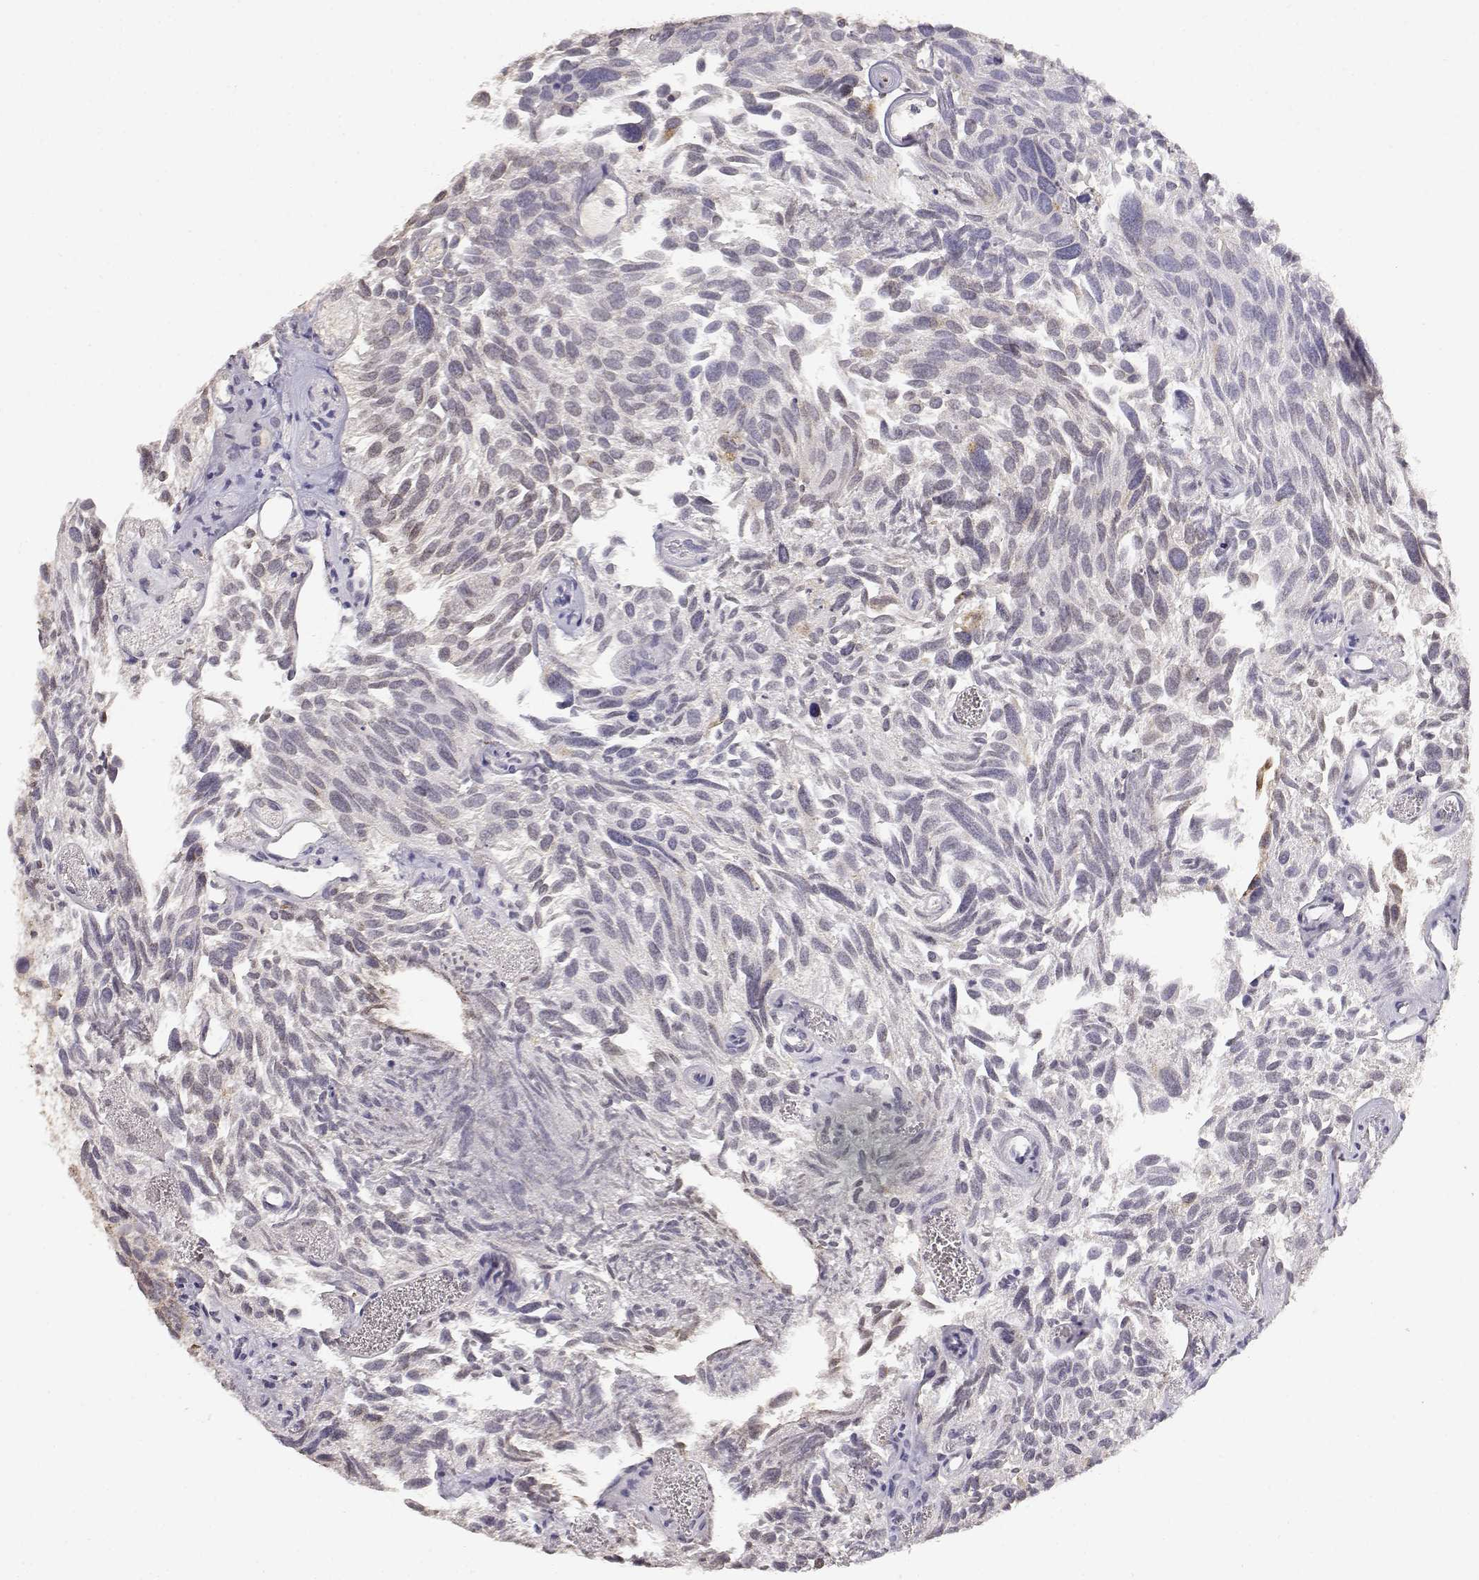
{"staining": {"intensity": "negative", "quantity": "none", "location": "none"}, "tissue": "urothelial cancer", "cell_type": "Tumor cells", "image_type": "cancer", "snomed": [{"axis": "morphology", "description": "Urothelial carcinoma, Low grade"}, {"axis": "topography", "description": "Urinary bladder"}], "caption": "High magnification brightfield microscopy of low-grade urothelial carcinoma stained with DAB (3,3'-diaminobenzidine) (brown) and counterstained with hematoxylin (blue): tumor cells show no significant positivity.", "gene": "TNFRSF10C", "patient": {"sex": "female", "age": 69}}